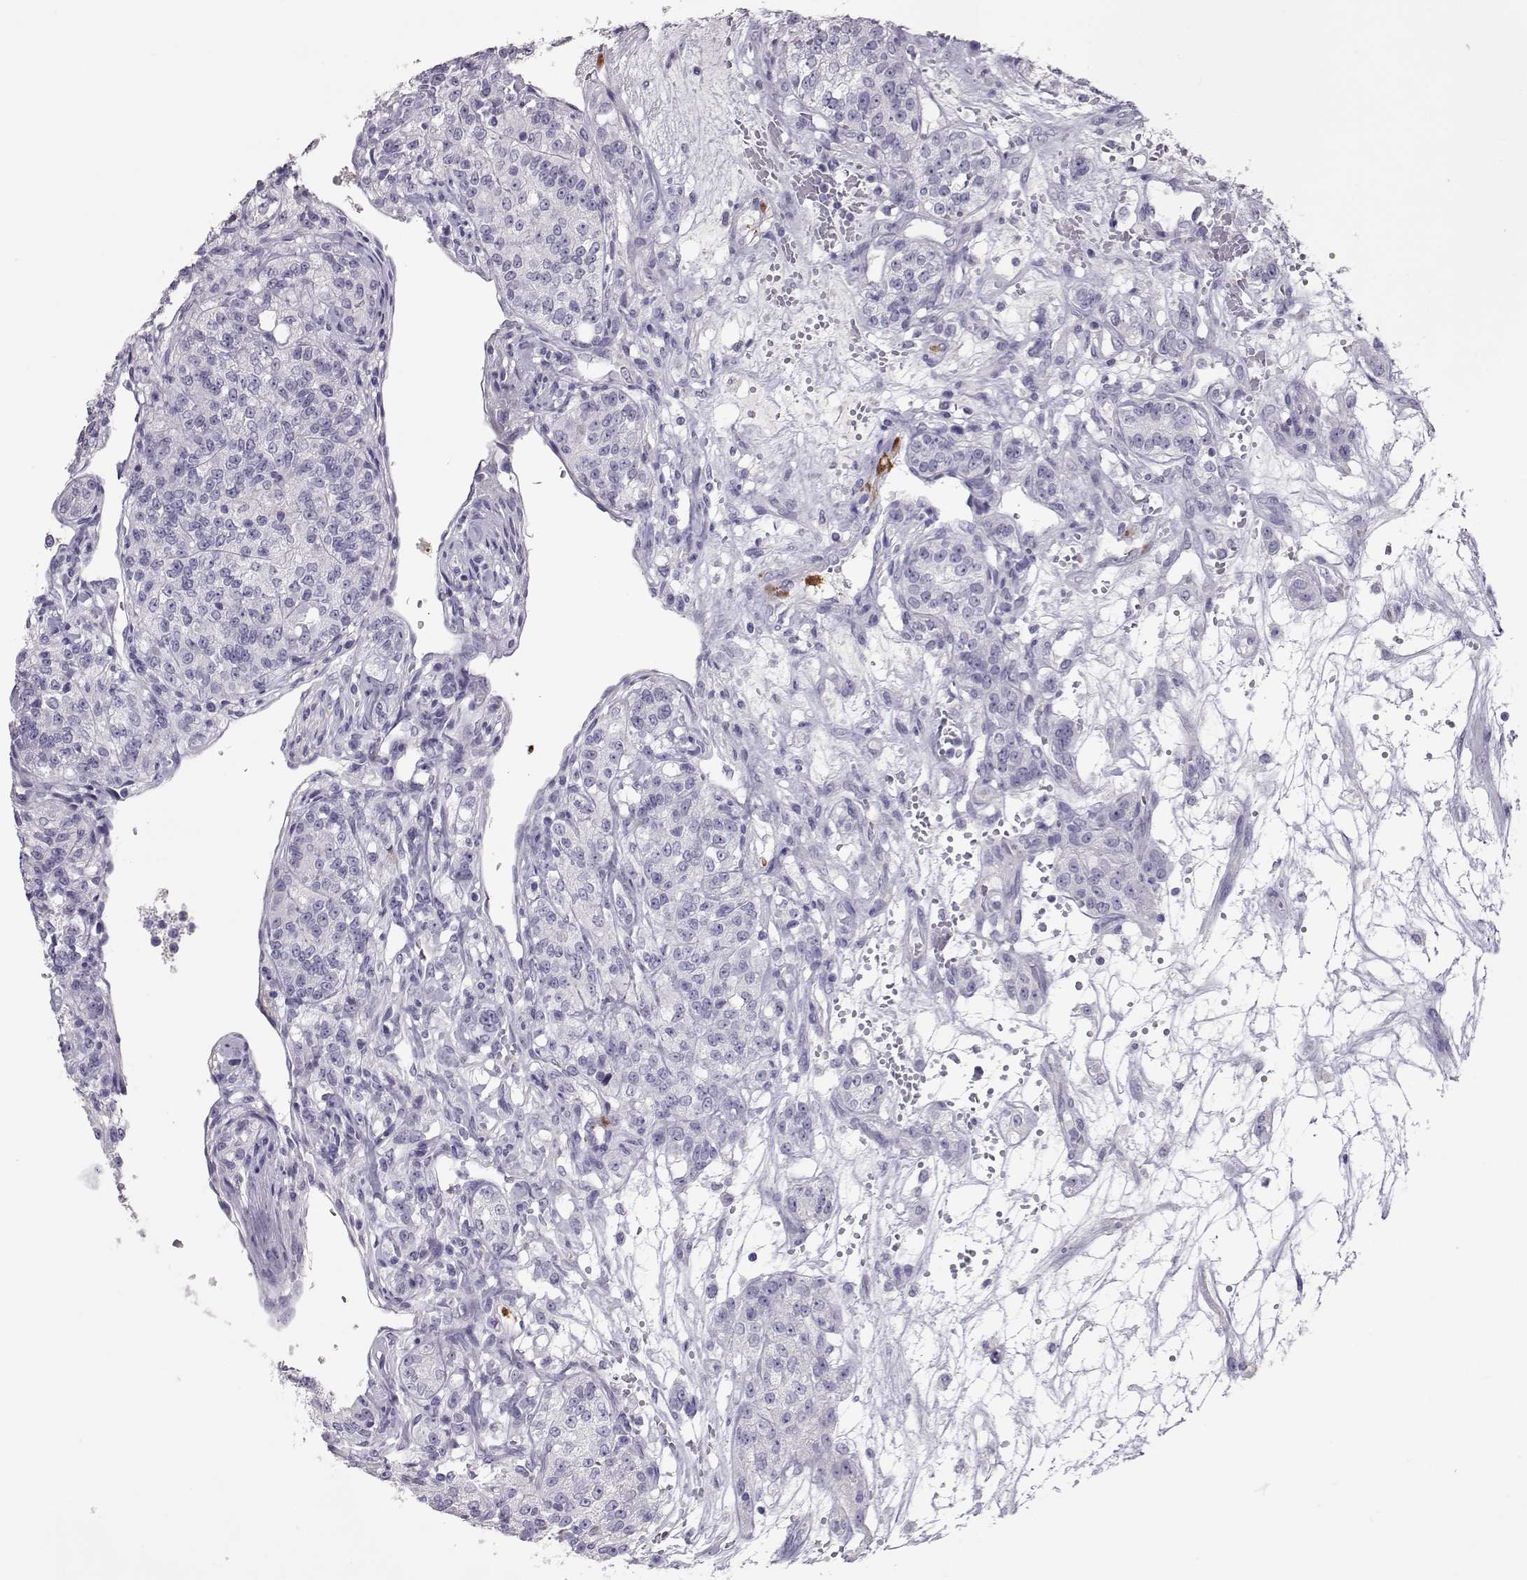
{"staining": {"intensity": "negative", "quantity": "none", "location": "none"}, "tissue": "renal cancer", "cell_type": "Tumor cells", "image_type": "cancer", "snomed": [{"axis": "morphology", "description": "Adenocarcinoma, NOS"}, {"axis": "topography", "description": "Kidney"}], "caption": "High magnification brightfield microscopy of renal cancer stained with DAB (brown) and counterstained with hematoxylin (blue): tumor cells show no significant positivity.", "gene": "PMCH", "patient": {"sex": "female", "age": 63}}